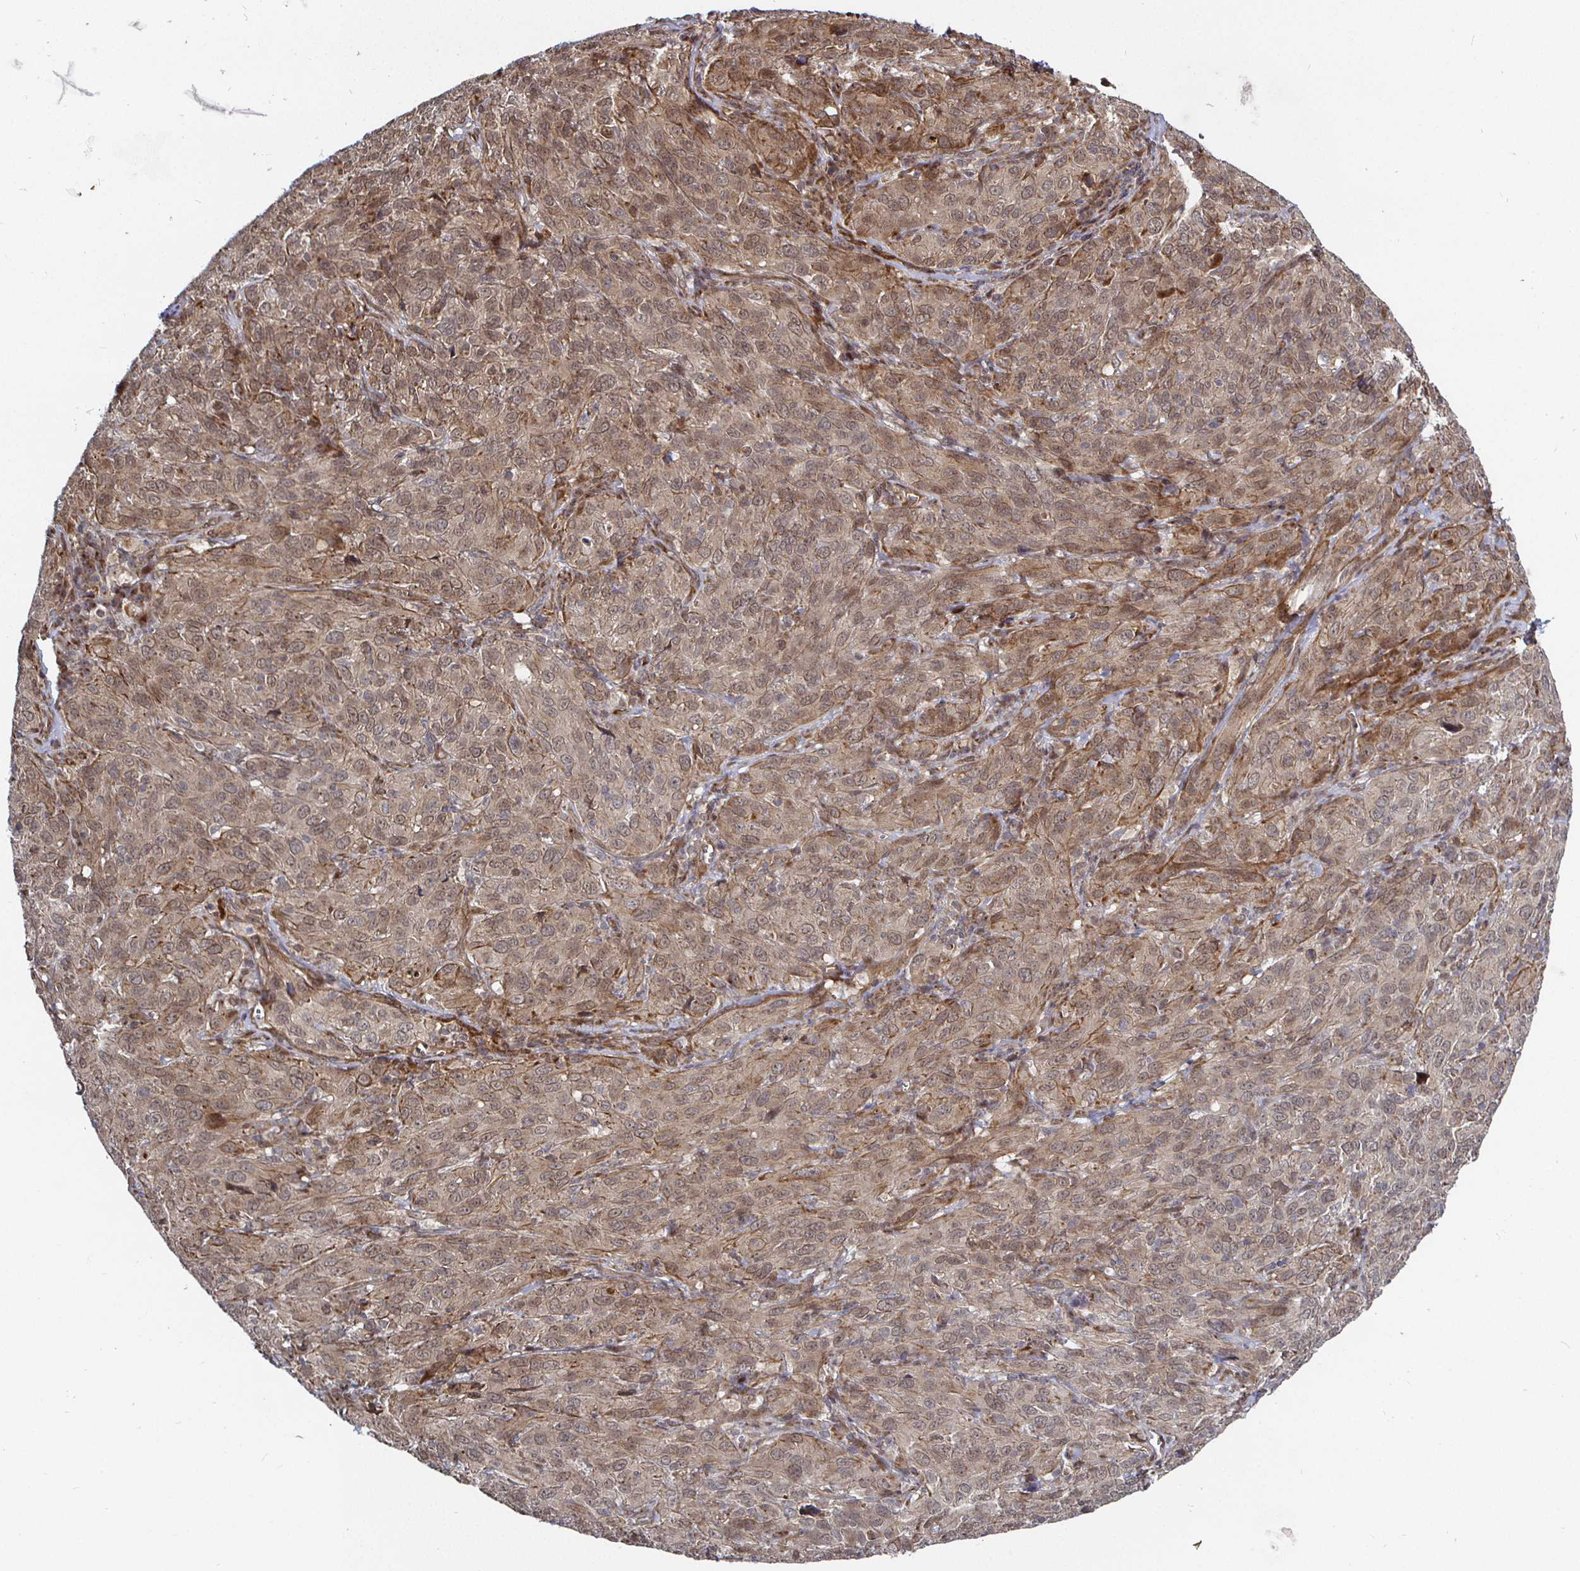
{"staining": {"intensity": "moderate", "quantity": ">75%", "location": "cytoplasmic/membranous"}, "tissue": "cervical cancer", "cell_type": "Tumor cells", "image_type": "cancer", "snomed": [{"axis": "morphology", "description": "Normal tissue, NOS"}, {"axis": "morphology", "description": "Squamous cell carcinoma, NOS"}, {"axis": "topography", "description": "Cervix"}], "caption": "Immunohistochemistry (IHC) image of cervical squamous cell carcinoma stained for a protein (brown), which displays medium levels of moderate cytoplasmic/membranous staining in approximately >75% of tumor cells.", "gene": "TBKBP1", "patient": {"sex": "female", "age": 51}}